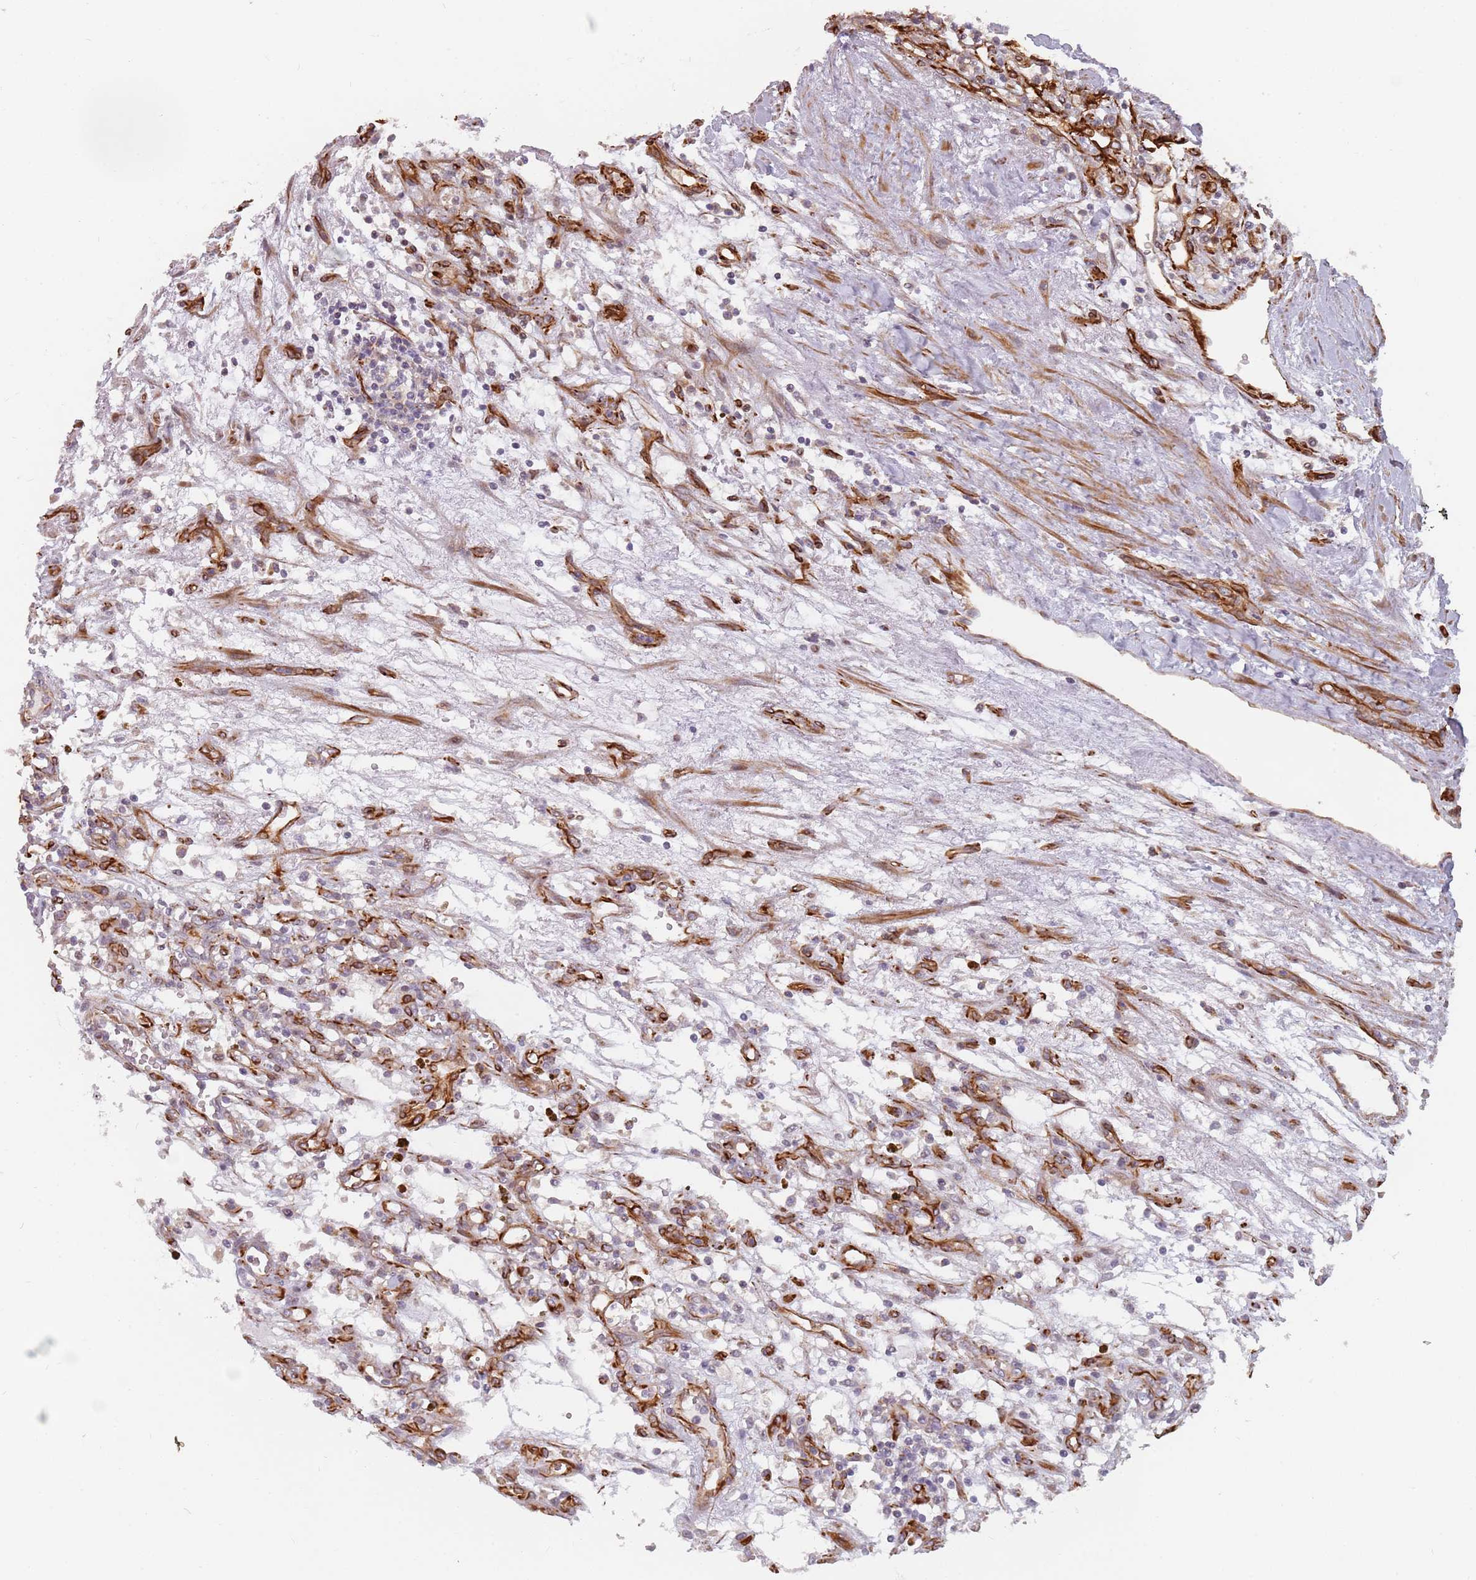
{"staining": {"intensity": "negative", "quantity": "none", "location": "none"}, "tissue": "renal cancer", "cell_type": "Tumor cells", "image_type": "cancer", "snomed": [{"axis": "morphology", "description": "Adenocarcinoma, NOS"}, {"axis": "topography", "description": "Kidney"}], "caption": "Renal adenocarcinoma stained for a protein using IHC exhibits no positivity tumor cells.", "gene": "GAS2L3", "patient": {"sex": "female", "age": 57}}